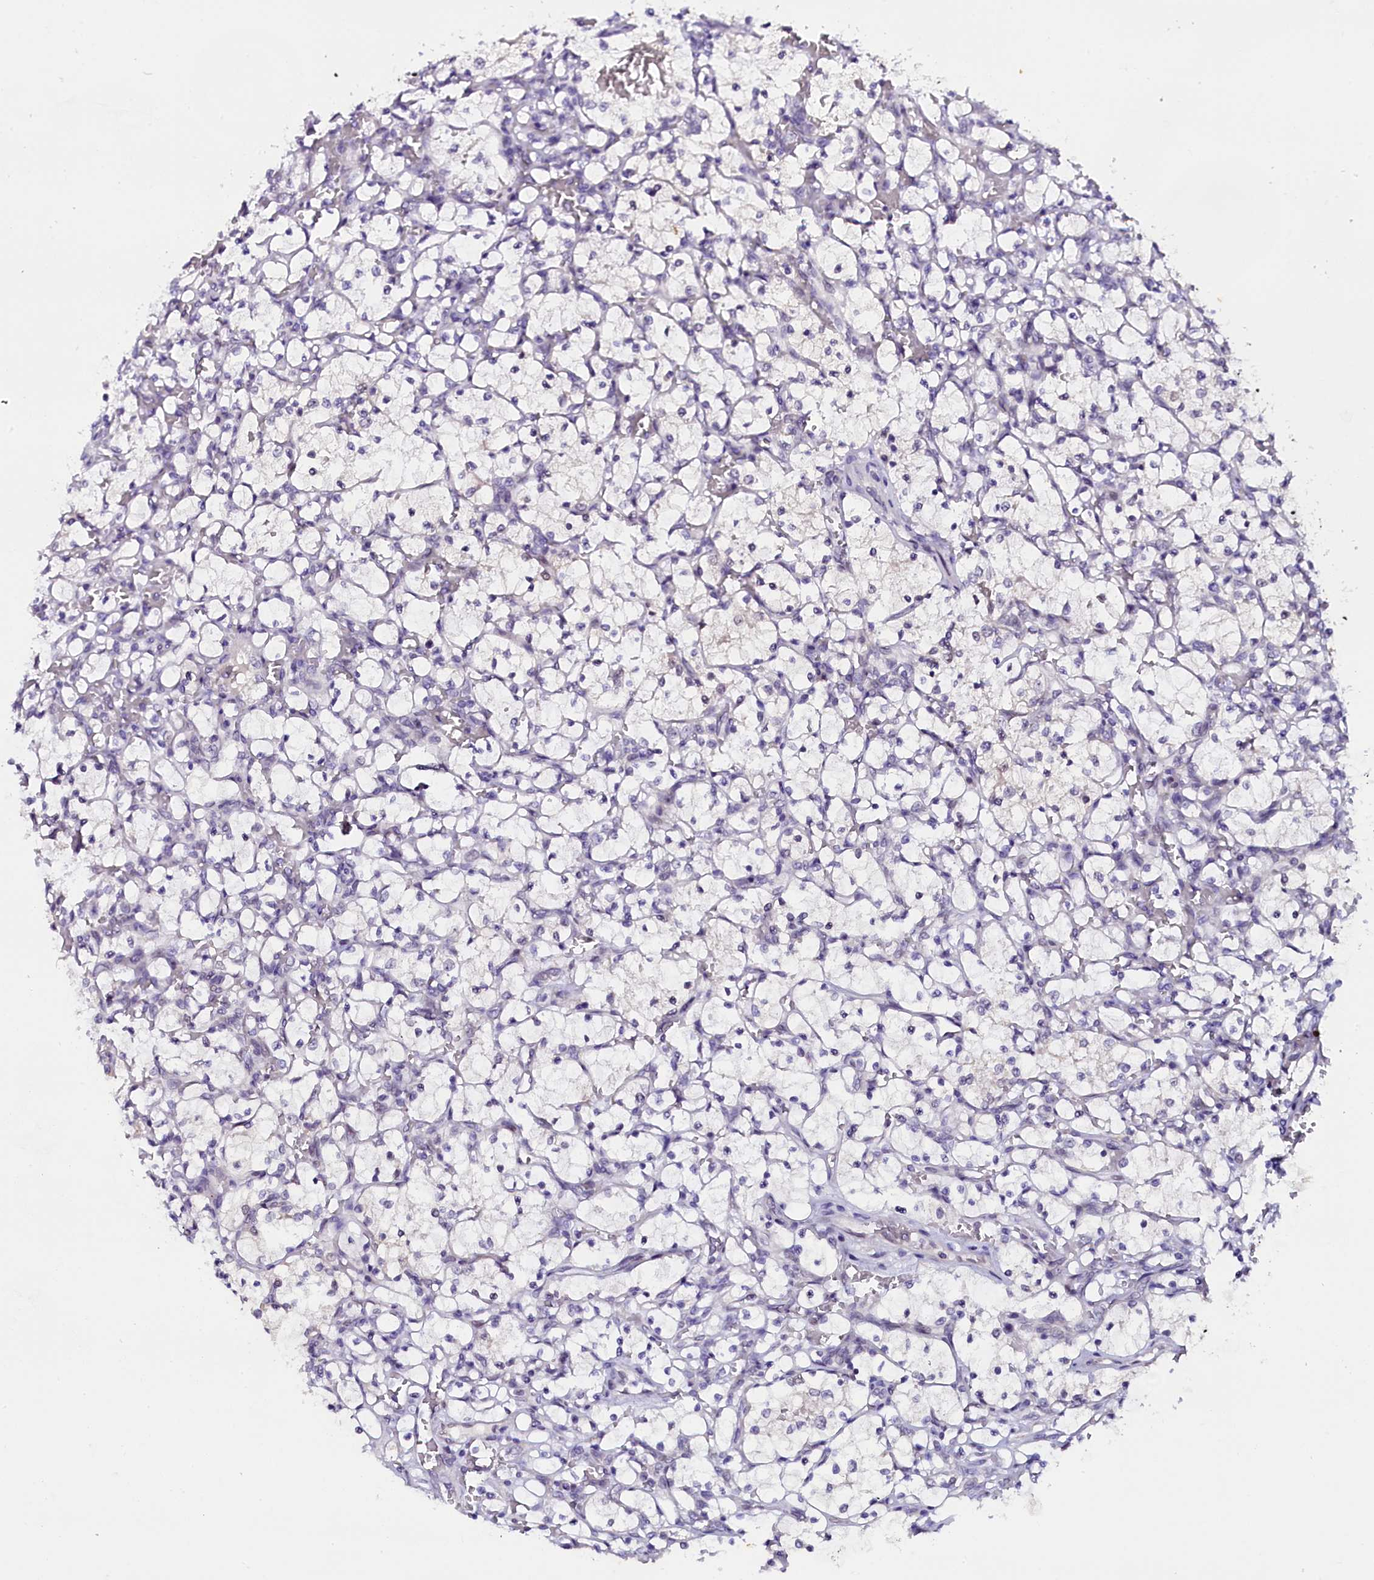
{"staining": {"intensity": "negative", "quantity": "none", "location": "none"}, "tissue": "renal cancer", "cell_type": "Tumor cells", "image_type": "cancer", "snomed": [{"axis": "morphology", "description": "Adenocarcinoma, NOS"}, {"axis": "topography", "description": "Kidney"}], "caption": "This is a micrograph of immunohistochemistry (IHC) staining of adenocarcinoma (renal), which shows no staining in tumor cells.", "gene": "OSGEP", "patient": {"sex": "female", "age": 69}}